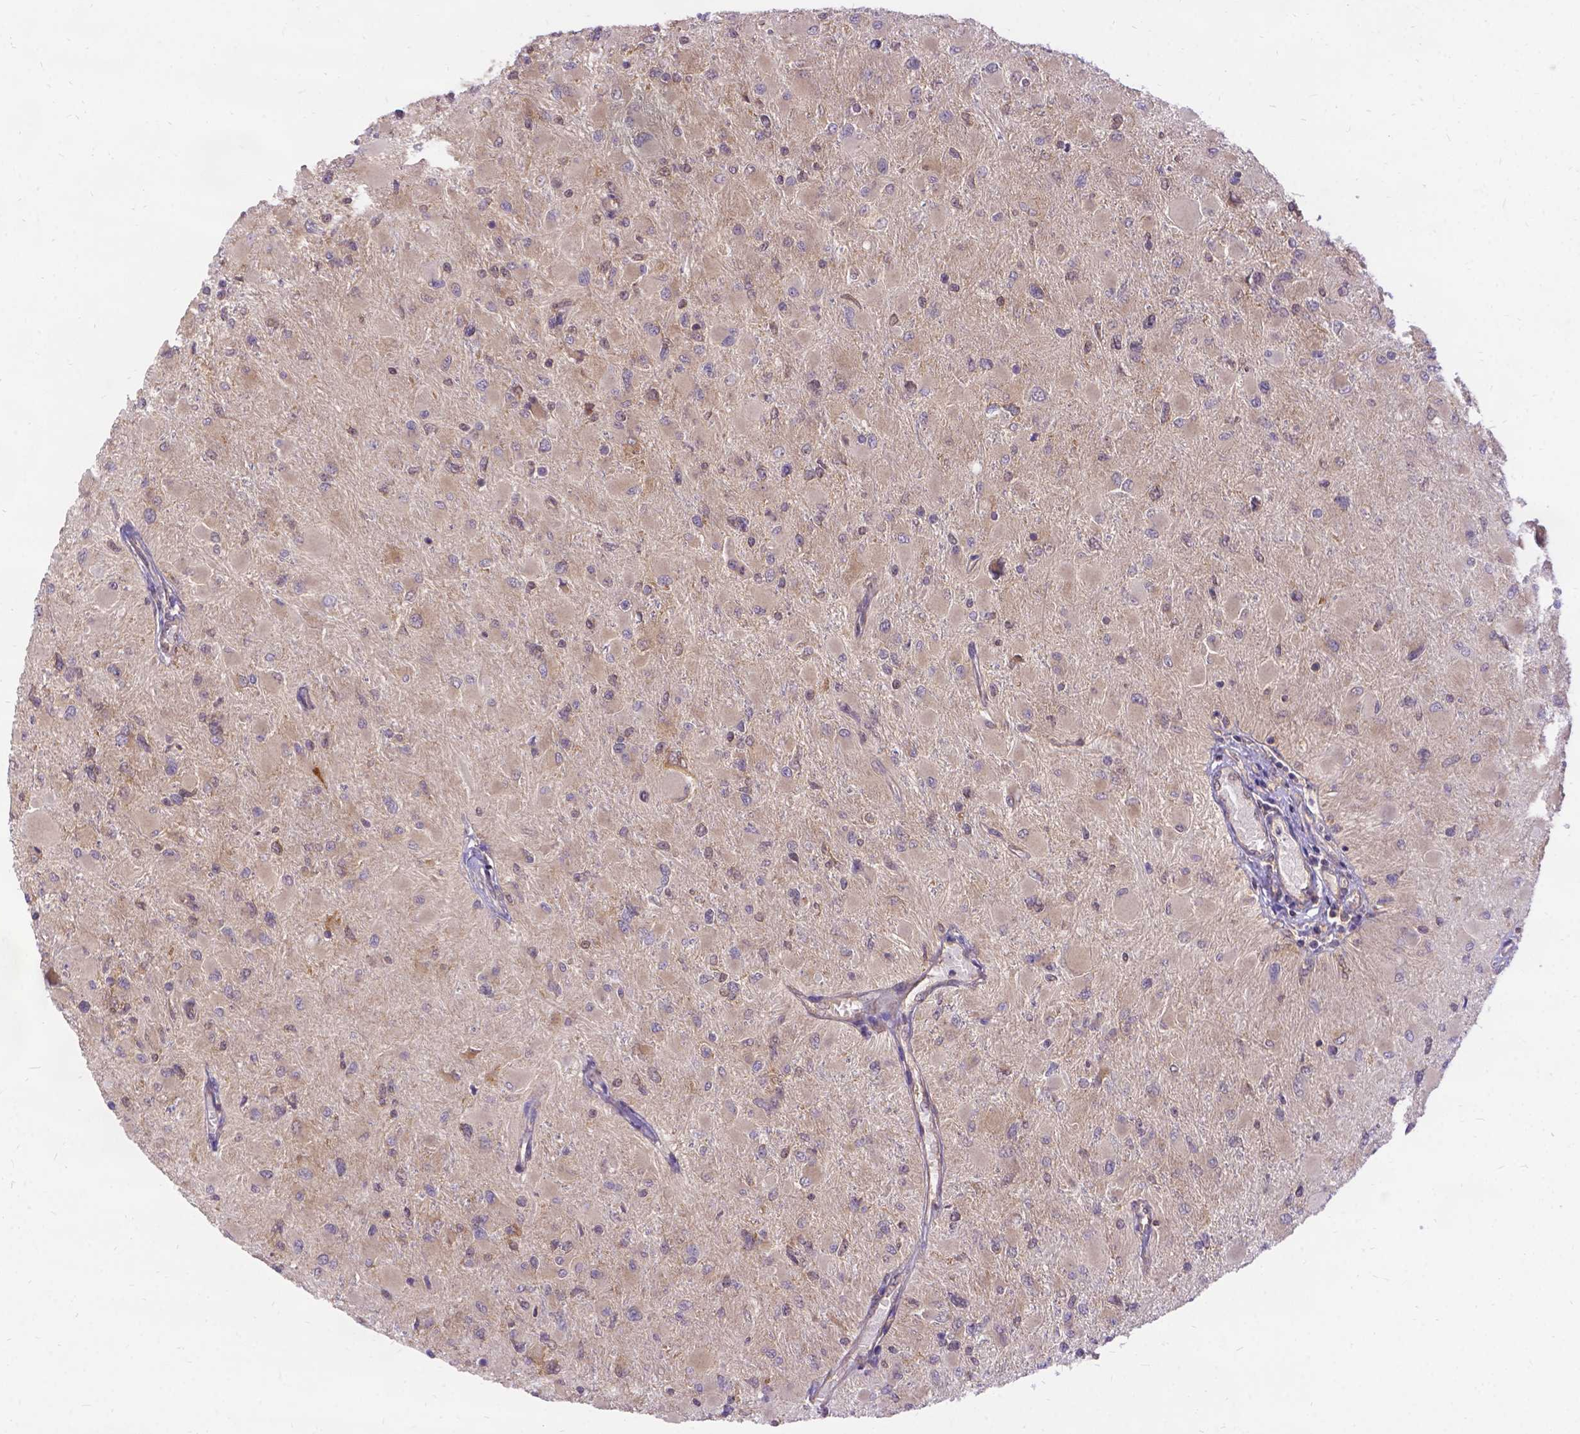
{"staining": {"intensity": "weak", "quantity": ">75%", "location": "cytoplasmic/membranous"}, "tissue": "glioma", "cell_type": "Tumor cells", "image_type": "cancer", "snomed": [{"axis": "morphology", "description": "Glioma, malignant, High grade"}, {"axis": "topography", "description": "Cerebral cortex"}], "caption": "Human glioma stained for a protein (brown) displays weak cytoplasmic/membranous positive expression in approximately >75% of tumor cells.", "gene": "DENND6A", "patient": {"sex": "female", "age": 36}}